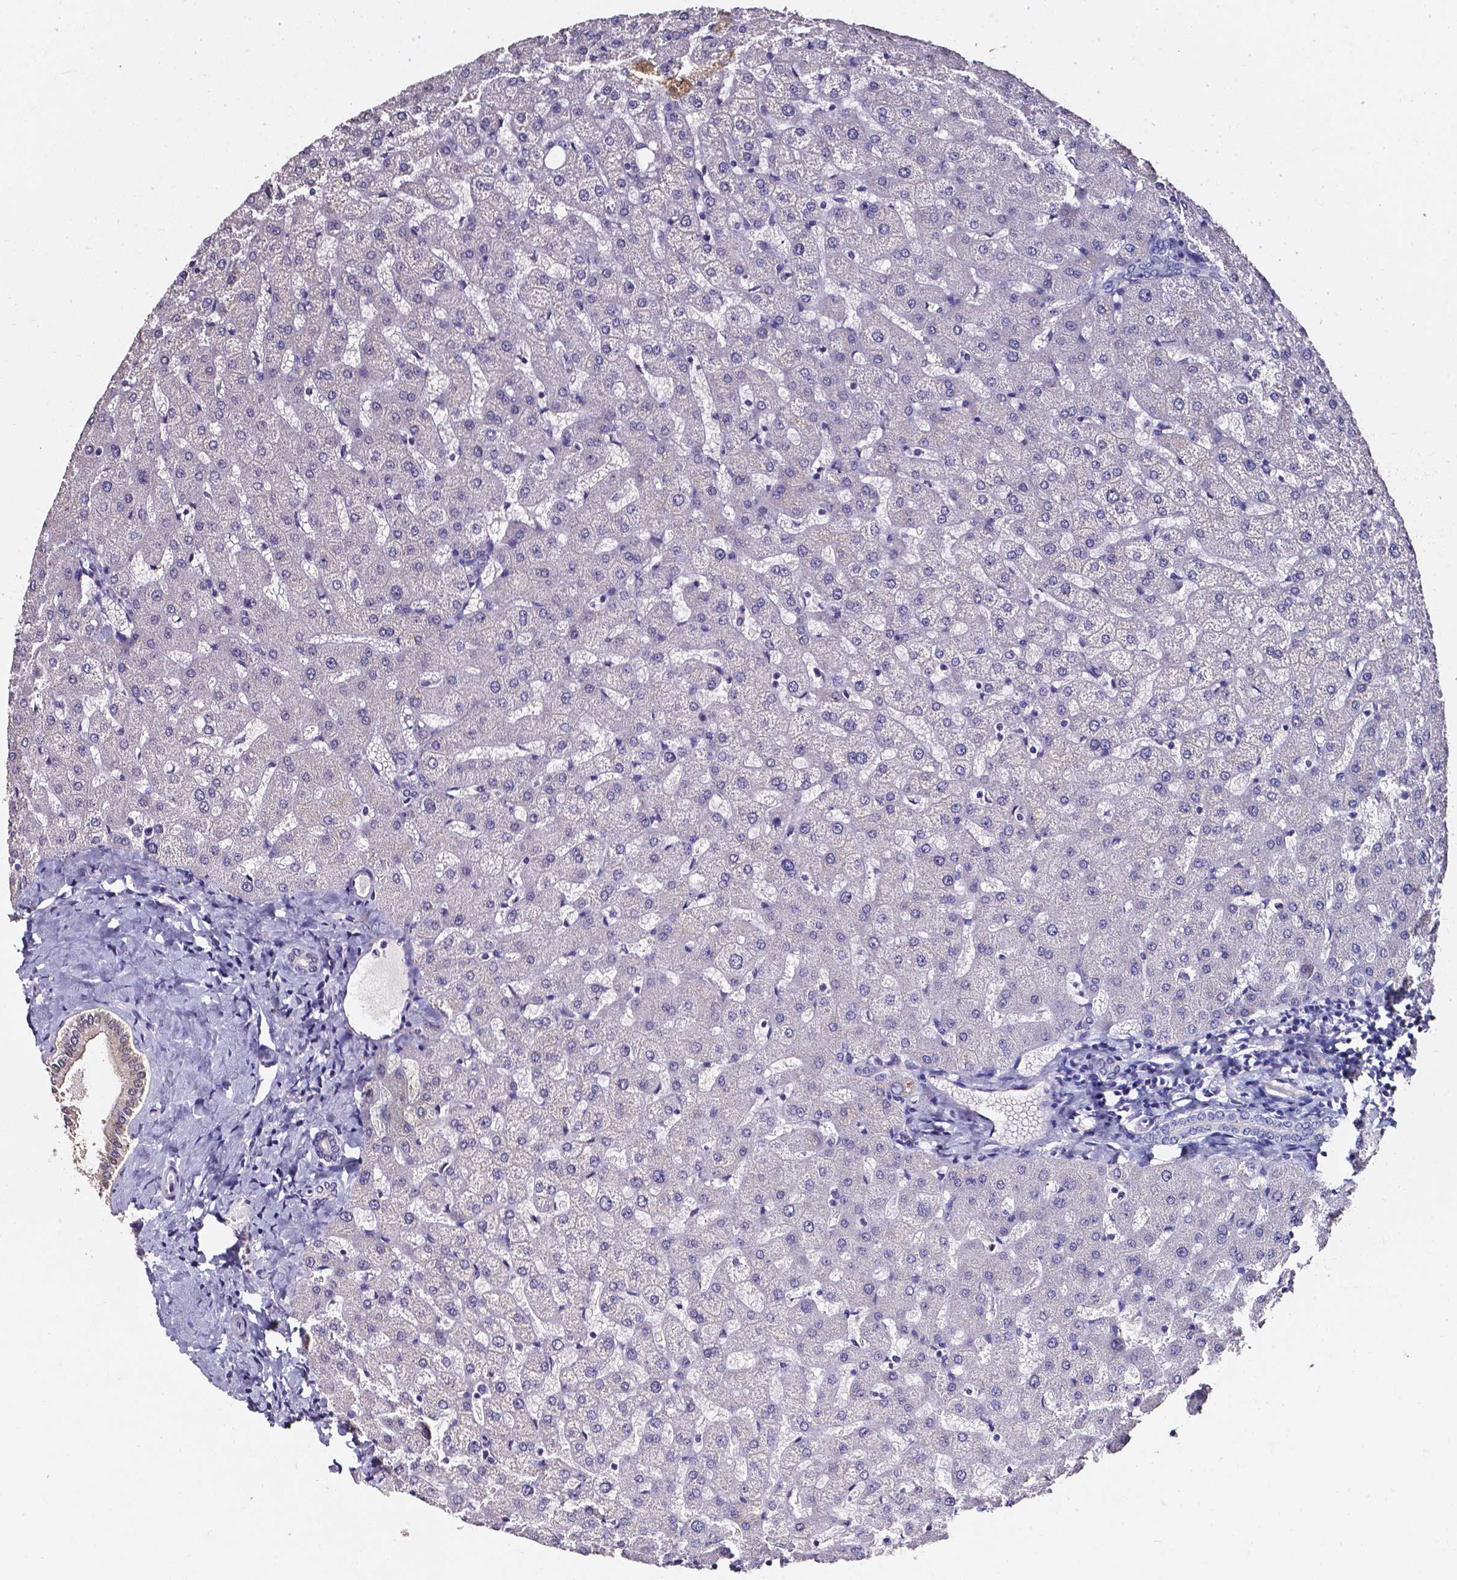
{"staining": {"intensity": "negative", "quantity": "none", "location": "none"}, "tissue": "liver", "cell_type": "Cholangiocytes", "image_type": "normal", "snomed": [{"axis": "morphology", "description": "Normal tissue, NOS"}, {"axis": "topography", "description": "Liver"}], "caption": "Liver stained for a protein using immunohistochemistry reveals no positivity cholangiocytes.", "gene": "AKR1B10", "patient": {"sex": "female", "age": 50}}